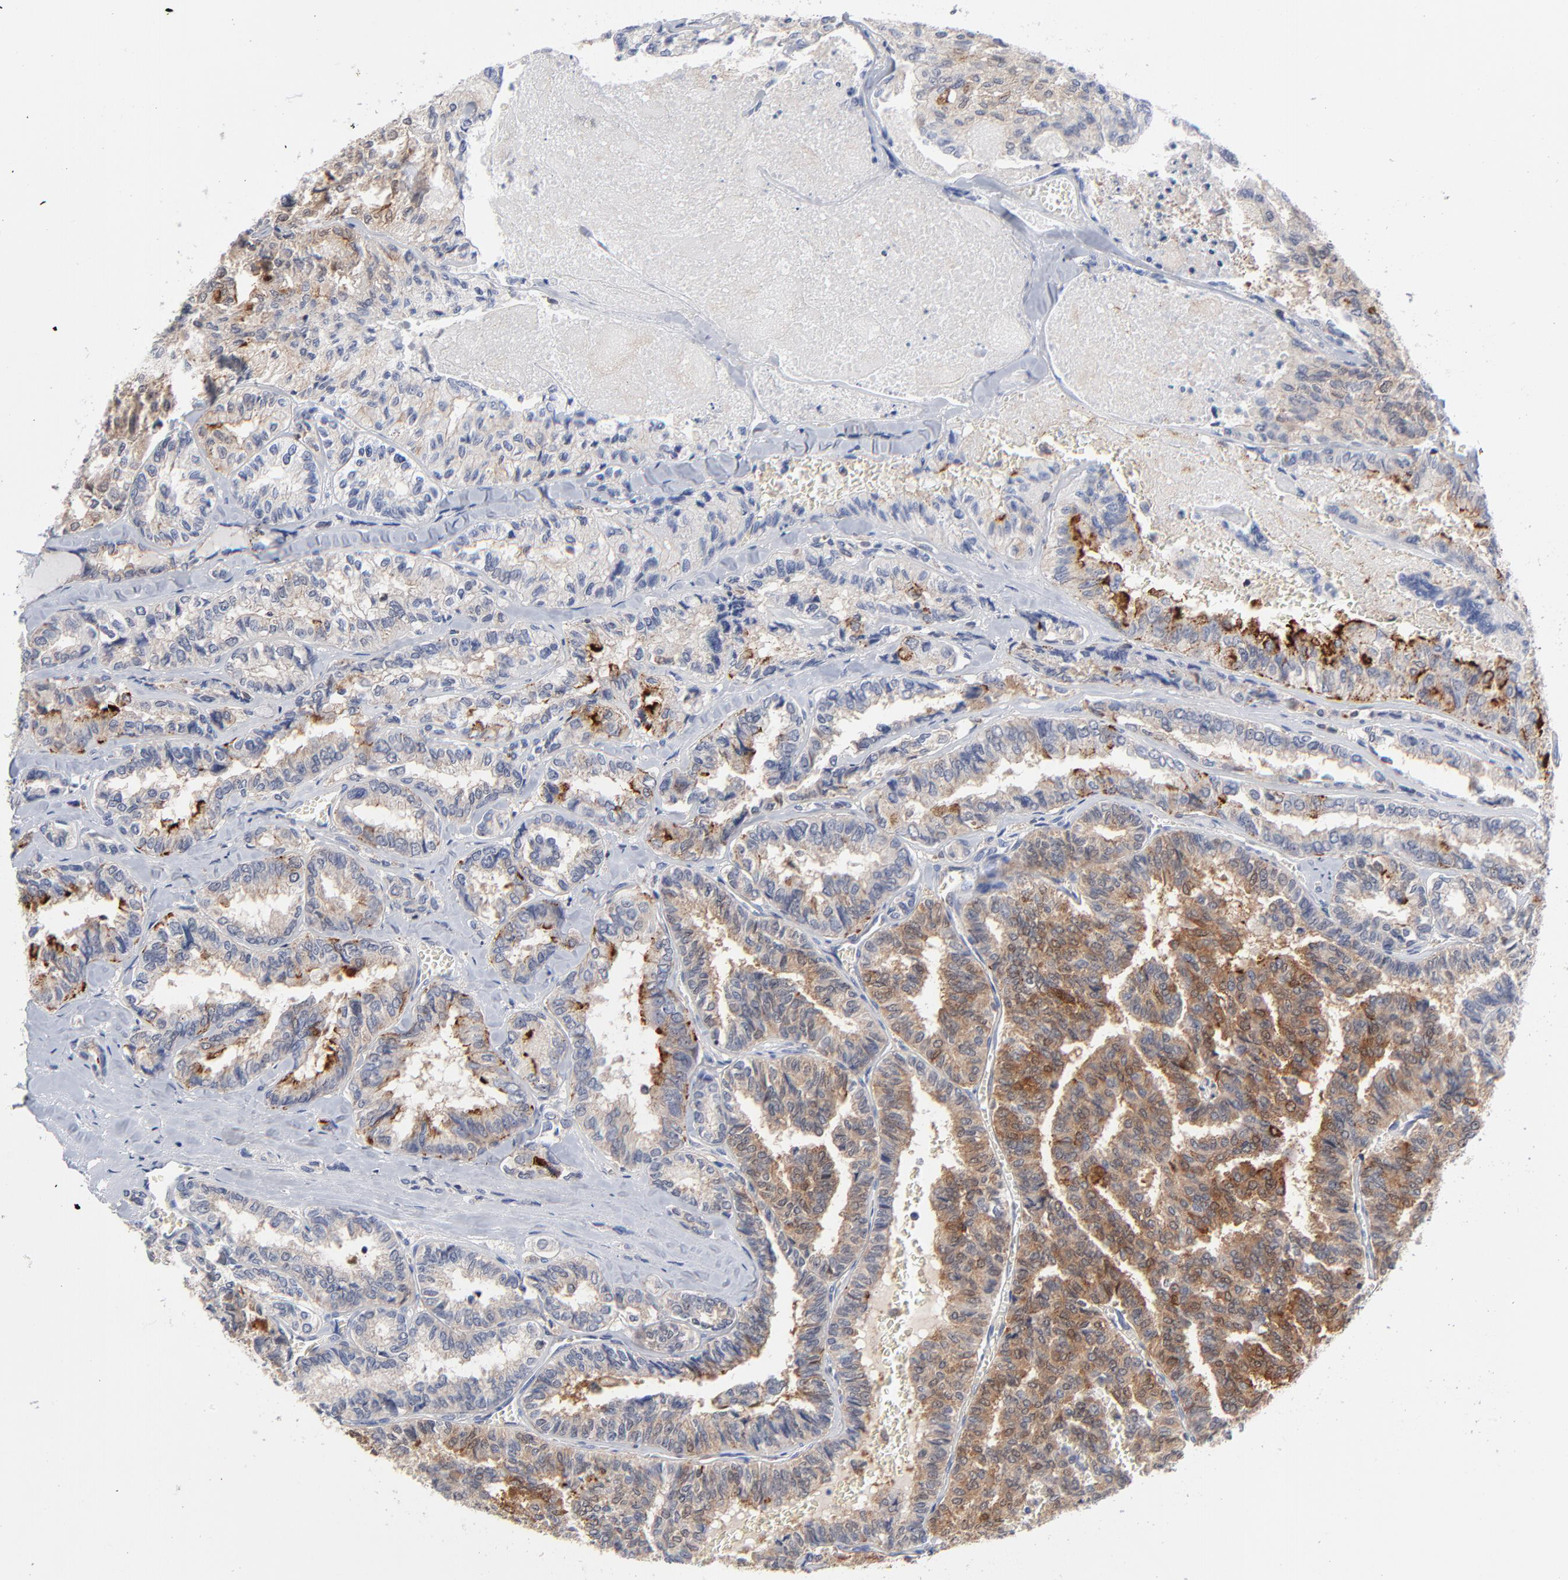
{"staining": {"intensity": "moderate", "quantity": ">75%", "location": "cytoplasmic/membranous"}, "tissue": "thyroid cancer", "cell_type": "Tumor cells", "image_type": "cancer", "snomed": [{"axis": "morphology", "description": "Papillary adenocarcinoma, NOS"}, {"axis": "topography", "description": "Thyroid gland"}], "caption": "Immunohistochemistry (DAB) staining of human papillary adenocarcinoma (thyroid) exhibits moderate cytoplasmic/membranous protein positivity in approximately >75% of tumor cells.", "gene": "CAB39L", "patient": {"sex": "female", "age": 35}}